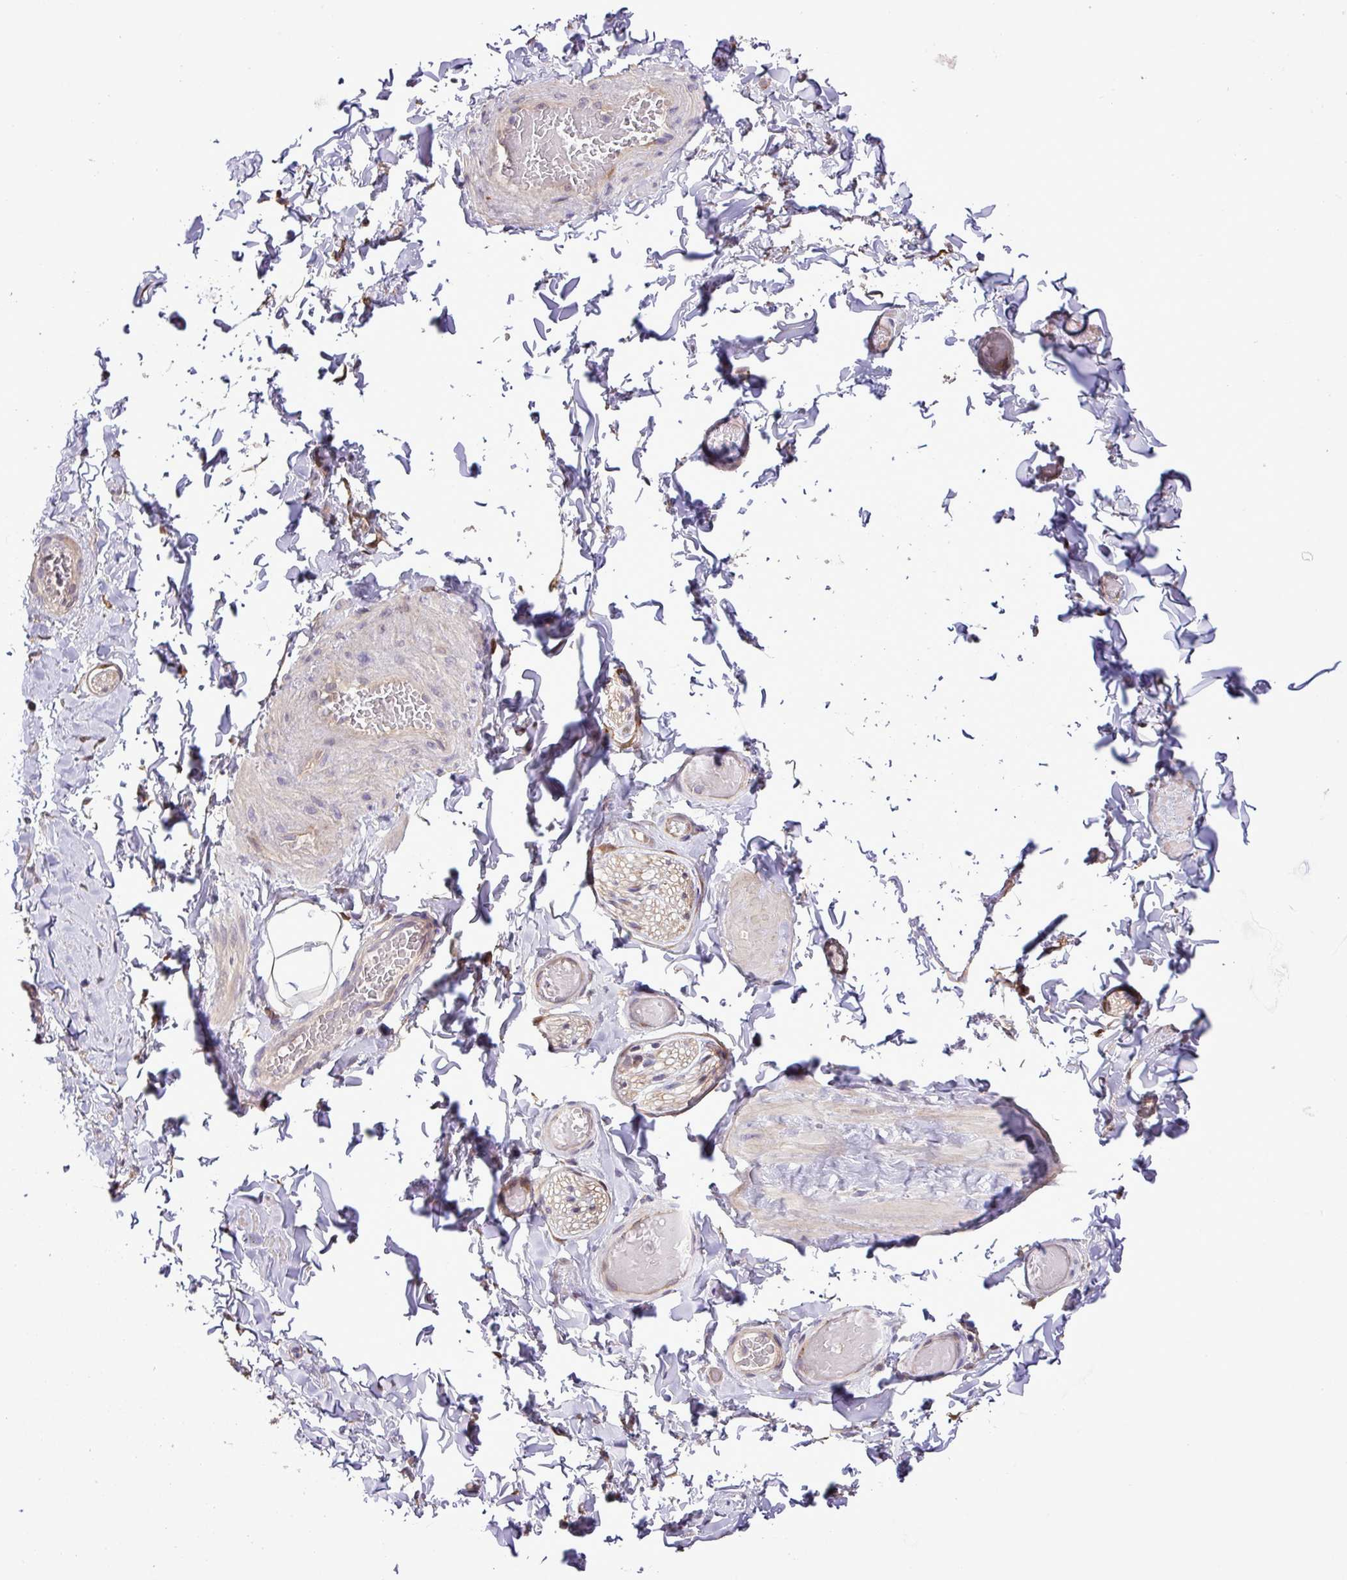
{"staining": {"intensity": "negative", "quantity": "none", "location": "none"}, "tissue": "adipose tissue", "cell_type": "Adipocytes", "image_type": "normal", "snomed": [{"axis": "morphology", "description": "Normal tissue, NOS"}, {"axis": "topography", "description": "Soft tissue"}, {"axis": "topography", "description": "Vascular tissue"}, {"axis": "topography", "description": "Peripheral nerve tissue"}], "caption": "This is an immunohistochemistry (IHC) micrograph of unremarkable human adipose tissue. There is no positivity in adipocytes.", "gene": "CARHSP1", "patient": {"sex": "male", "age": 32}}